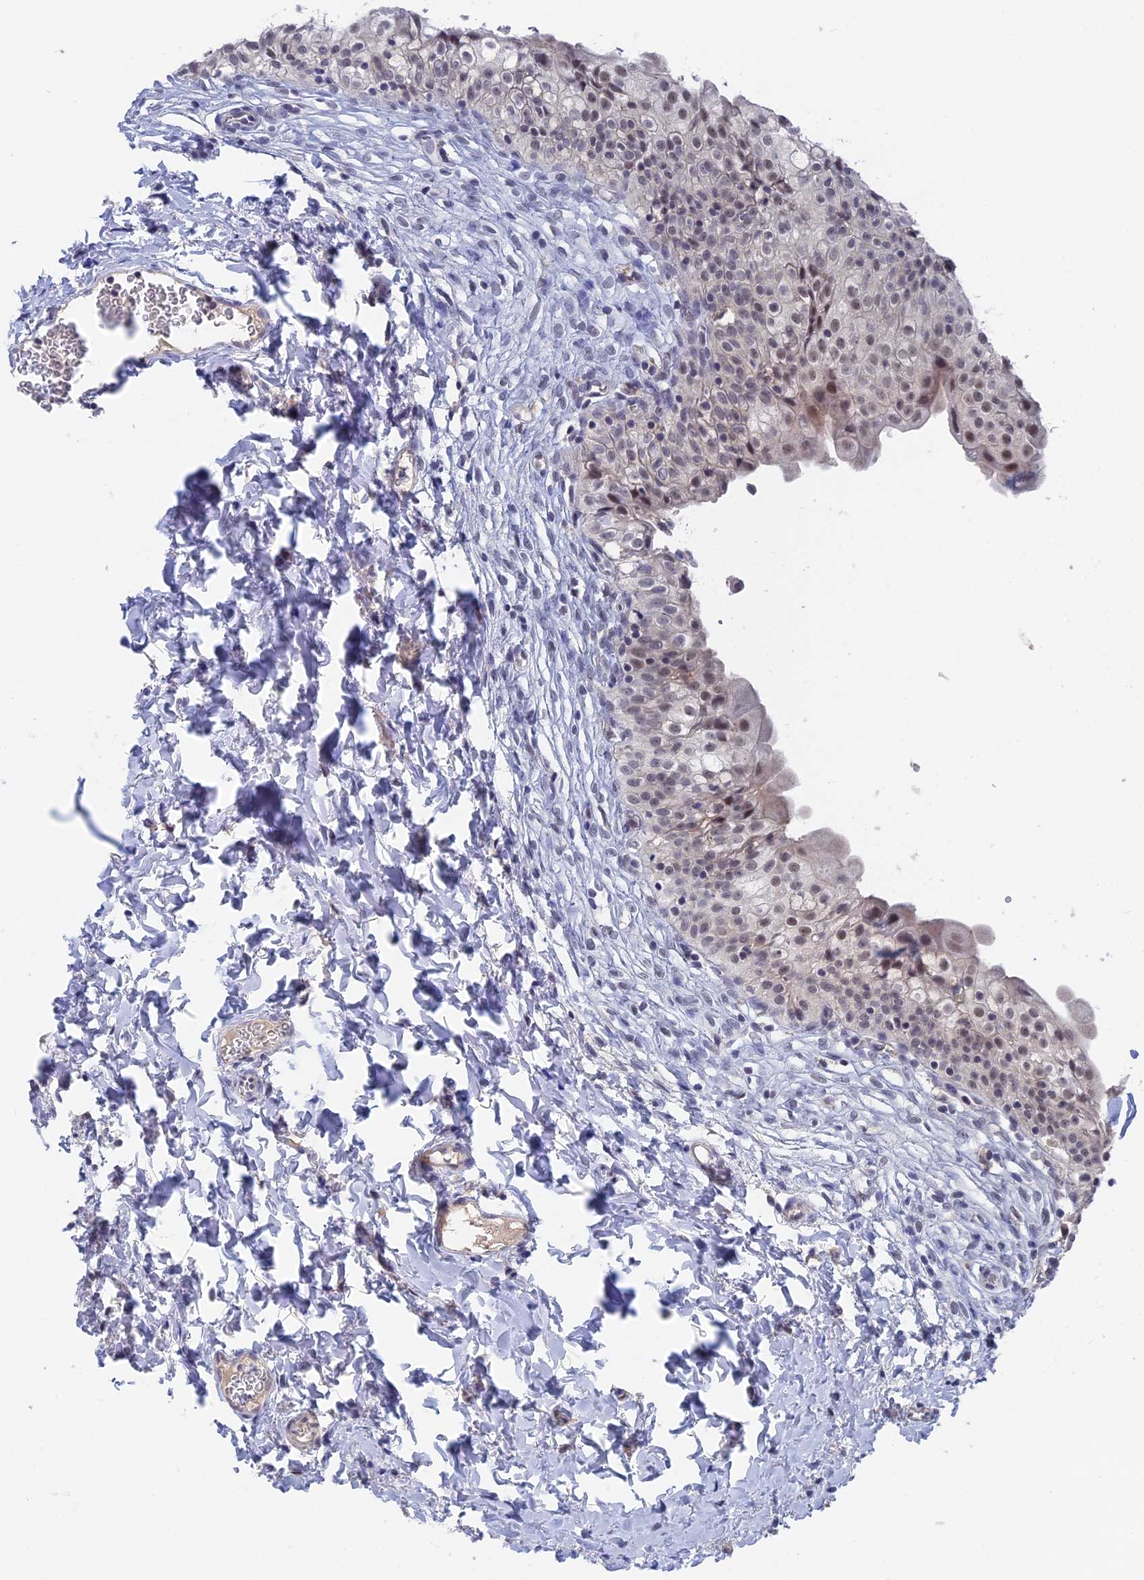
{"staining": {"intensity": "moderate", "quantity": "<25%", "location": "nuclear"}, "tissue": "urinary bladder", "cell_type": "Urothelial cells", "image_type": "normal", "snomed": [{"axis": "morphology", "description": "Normal tissue, NOS"}, {"axis": "topography", "description": "Urinary bladder"}], "caption": "This is an image of immunohistochemistry (IHC) staining of benign urinary bladder, which shows moderate positivity in the nuclear of urothelial cells.", "gene": "BRD2", "patient": {"sex": "male", "age": 55}}